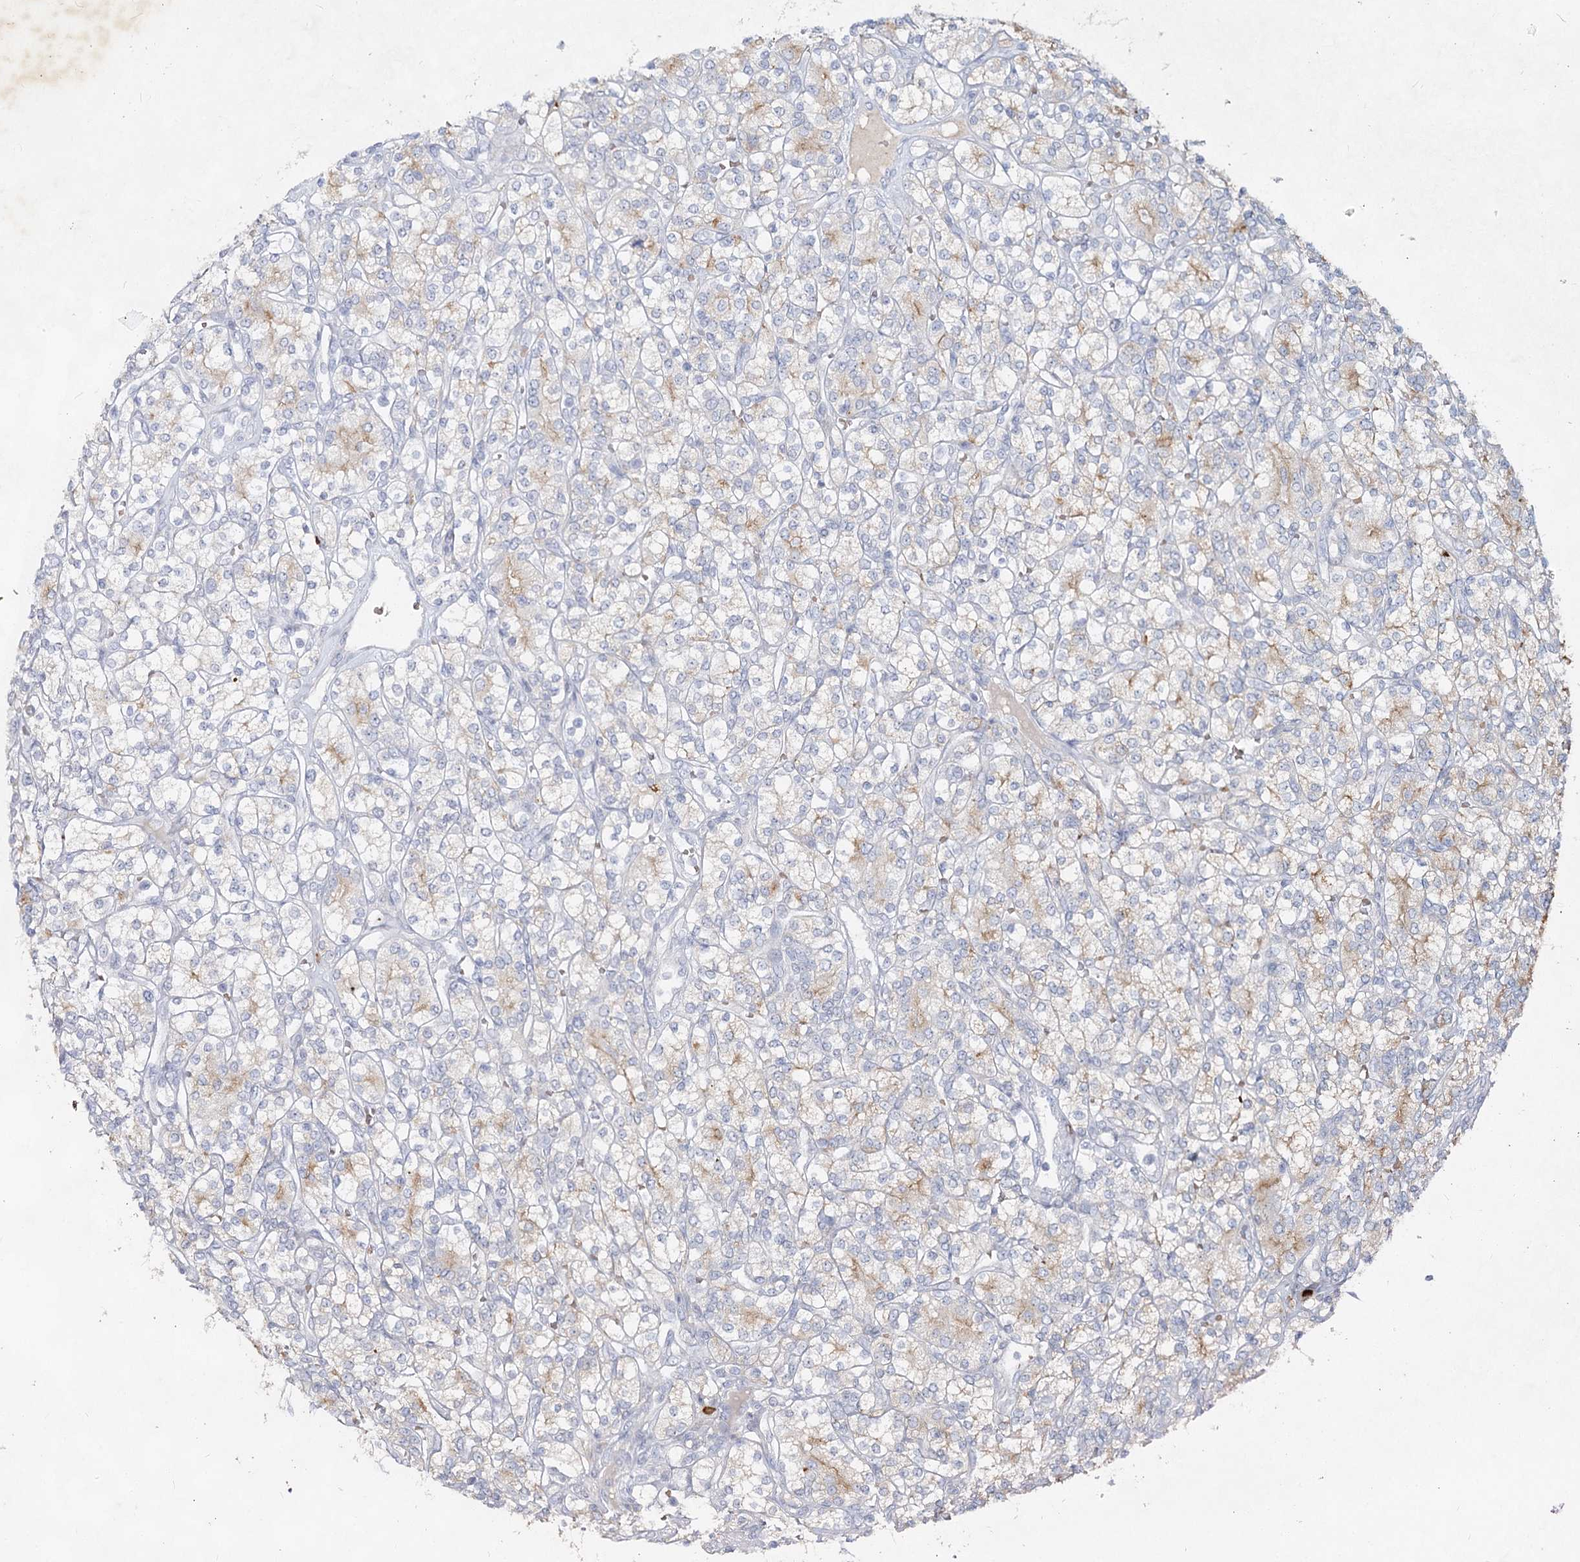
{"staining": {"intensity": "weak", "quantity": "<25%", "location": "cytoplasmic/membranous"}, "tissue": "renal cancer", "cell_type": "Tumor cells", "image_type": "cancer", "snomed": [{"axis": "morphology", "description": "Adenocarcinoma, NOS"}, {"axis": "topography", "description": "Kidney"}], "caption": "This is an immunohistochemistry (IHC) photomicrograph of human renal adenocarcinoma. There is no expression in tumor cells.", "gene": "CCDC73", "patient": {"sex": "male", "age": 77}}